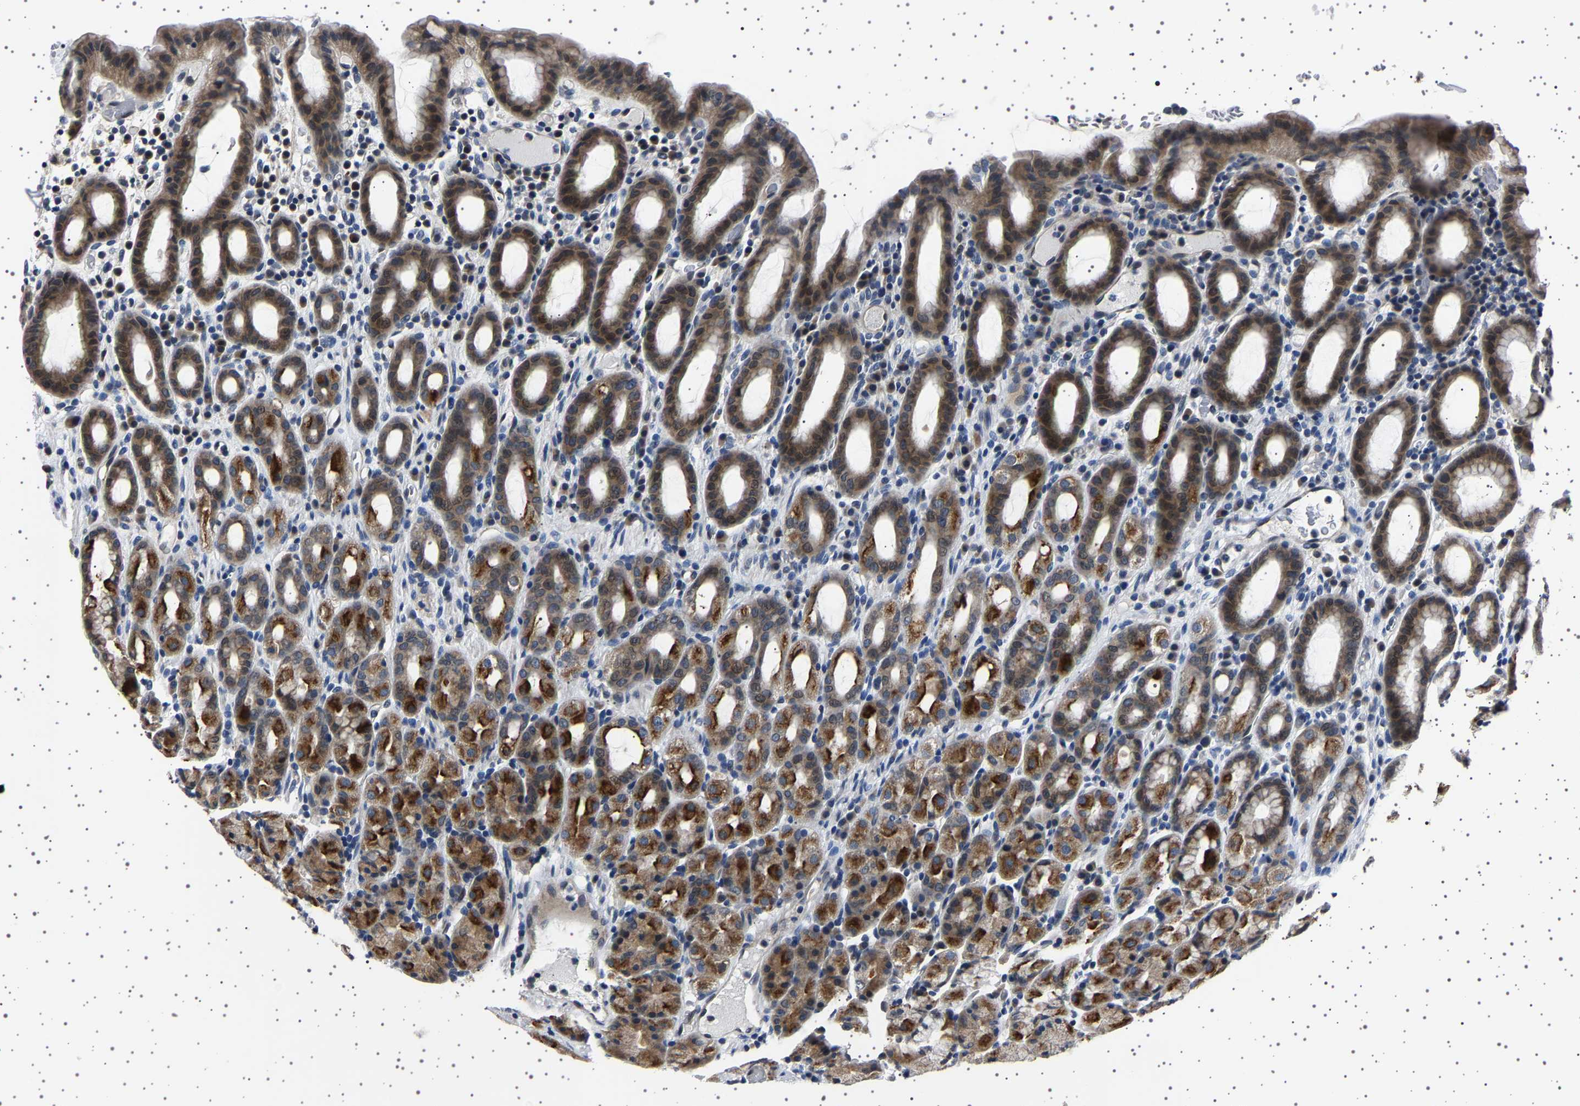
{"staining": {"intensity": "moderate", "quantity": "25%-75%", "location": "cytoplasmic/membranous"}, "tissue": "stomach", "cell_type": "Glandular cells", "image_type": "normal", "snomed": [{"axis": "morphology", "description": "Normal tissue, NOS"}, {"axis": "topography", "description": "Stomach, upper"}], "caption": "Immunohistochemical staining of normal stomach exhibits moderate cytoplasmic/membranous protein positivity in approximately 25%-75% of glandular cells.", "gene": "IL10RB", "patient": {"sex": "male", "age": 68}}